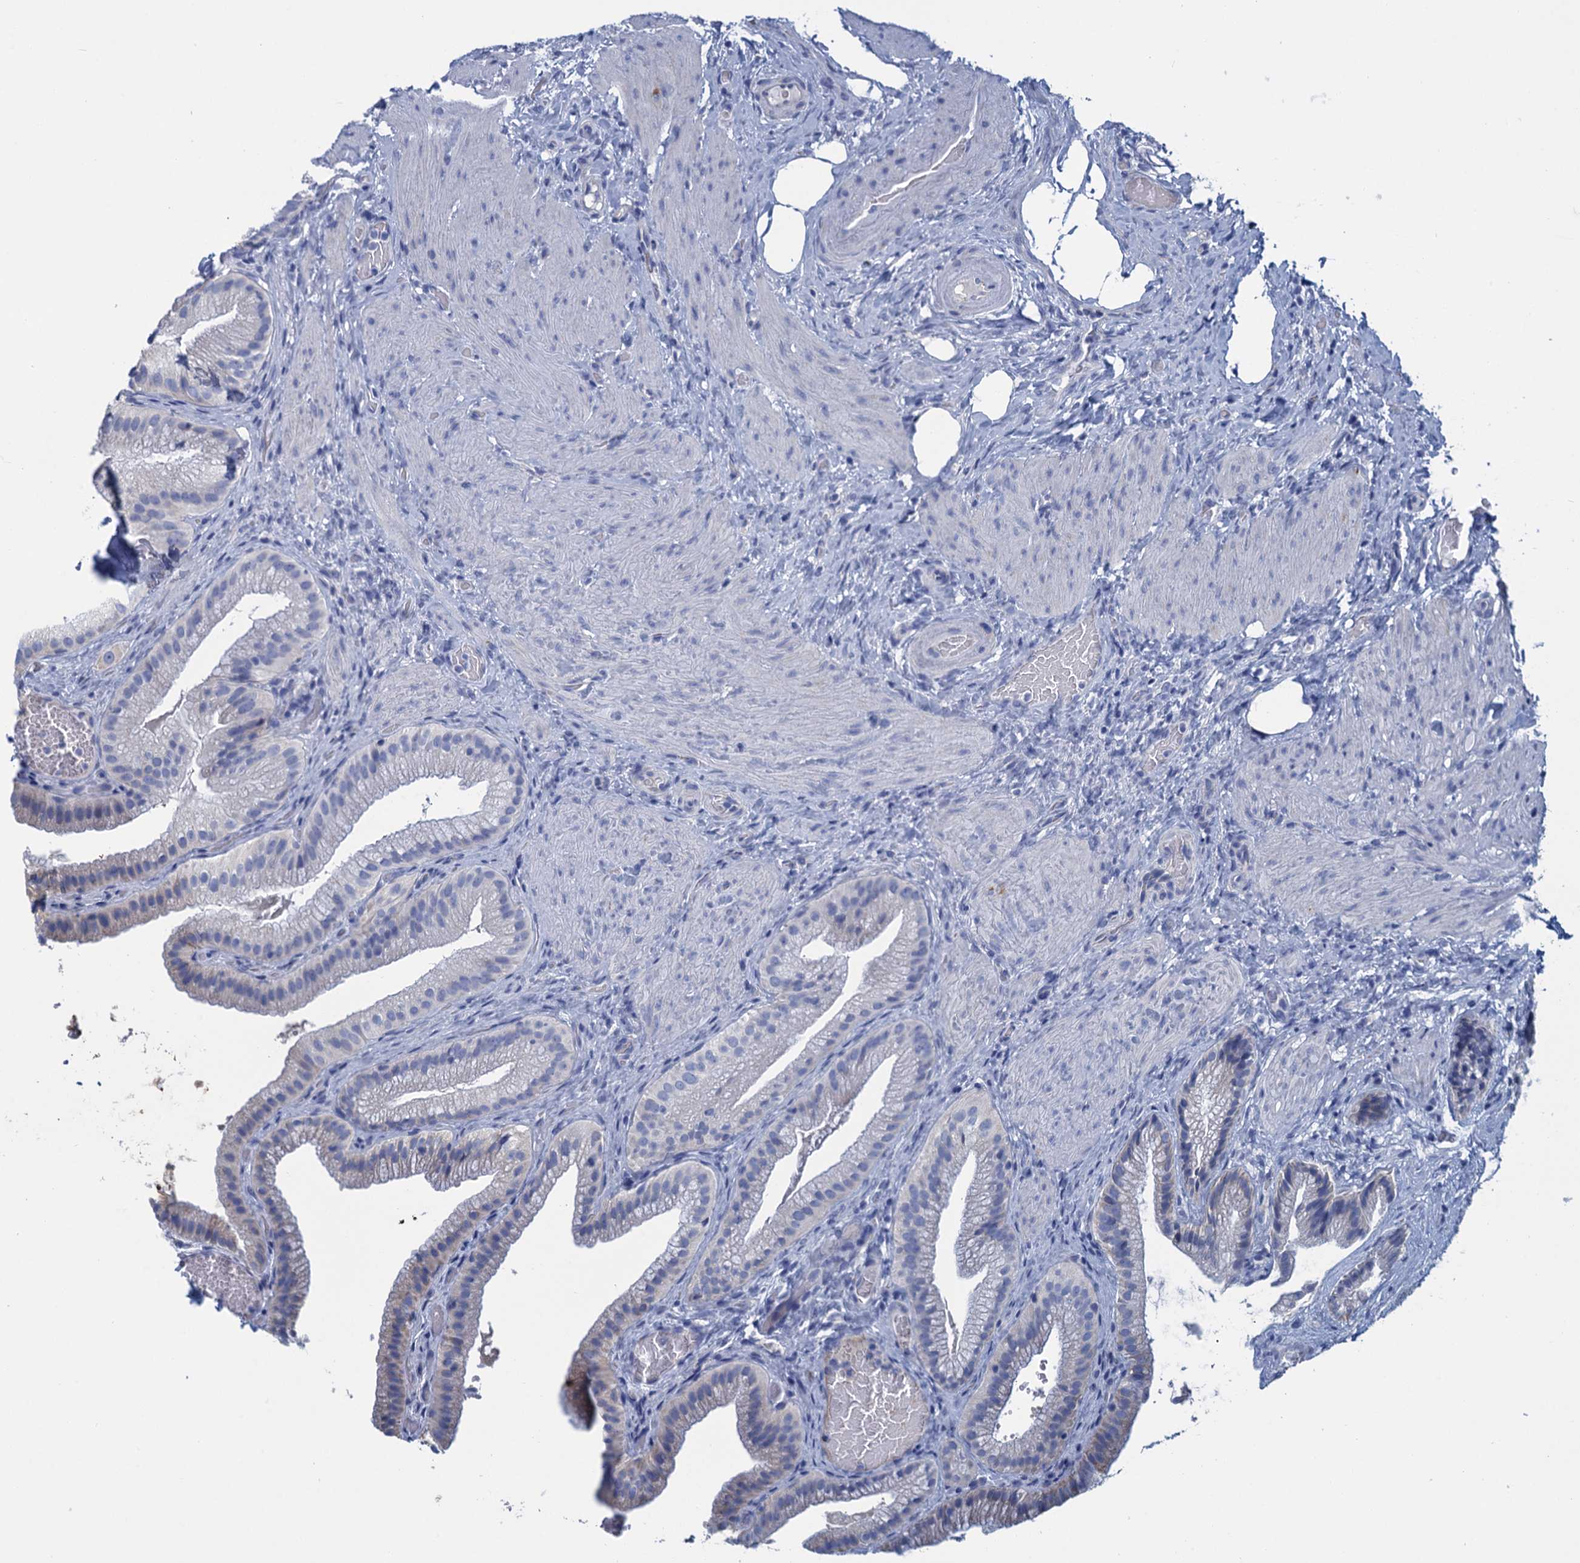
{"staining": {"intensity": "negative", "quantity": "none", "location": "none"}, "tissue": "gallbladder", "cell_type": "Glandular cells", "image_type": "normal", "snomed": [{"axis": "morphology", "description": "Normal tissue, NOS"}, {"axis": "morphology", "description": "Inflammation, NOS"}, {"axis": "topography", "description": "Gallbladder"}], "caption": "A micrograph of gallbladder stained for a protein shows no brown staining in glandular cells. (DAB immunohistochemistry visualized using brightfield microscopy, high magnification).", "gene": "SCEL", "patient": {"sex": "male", "age": 51}}